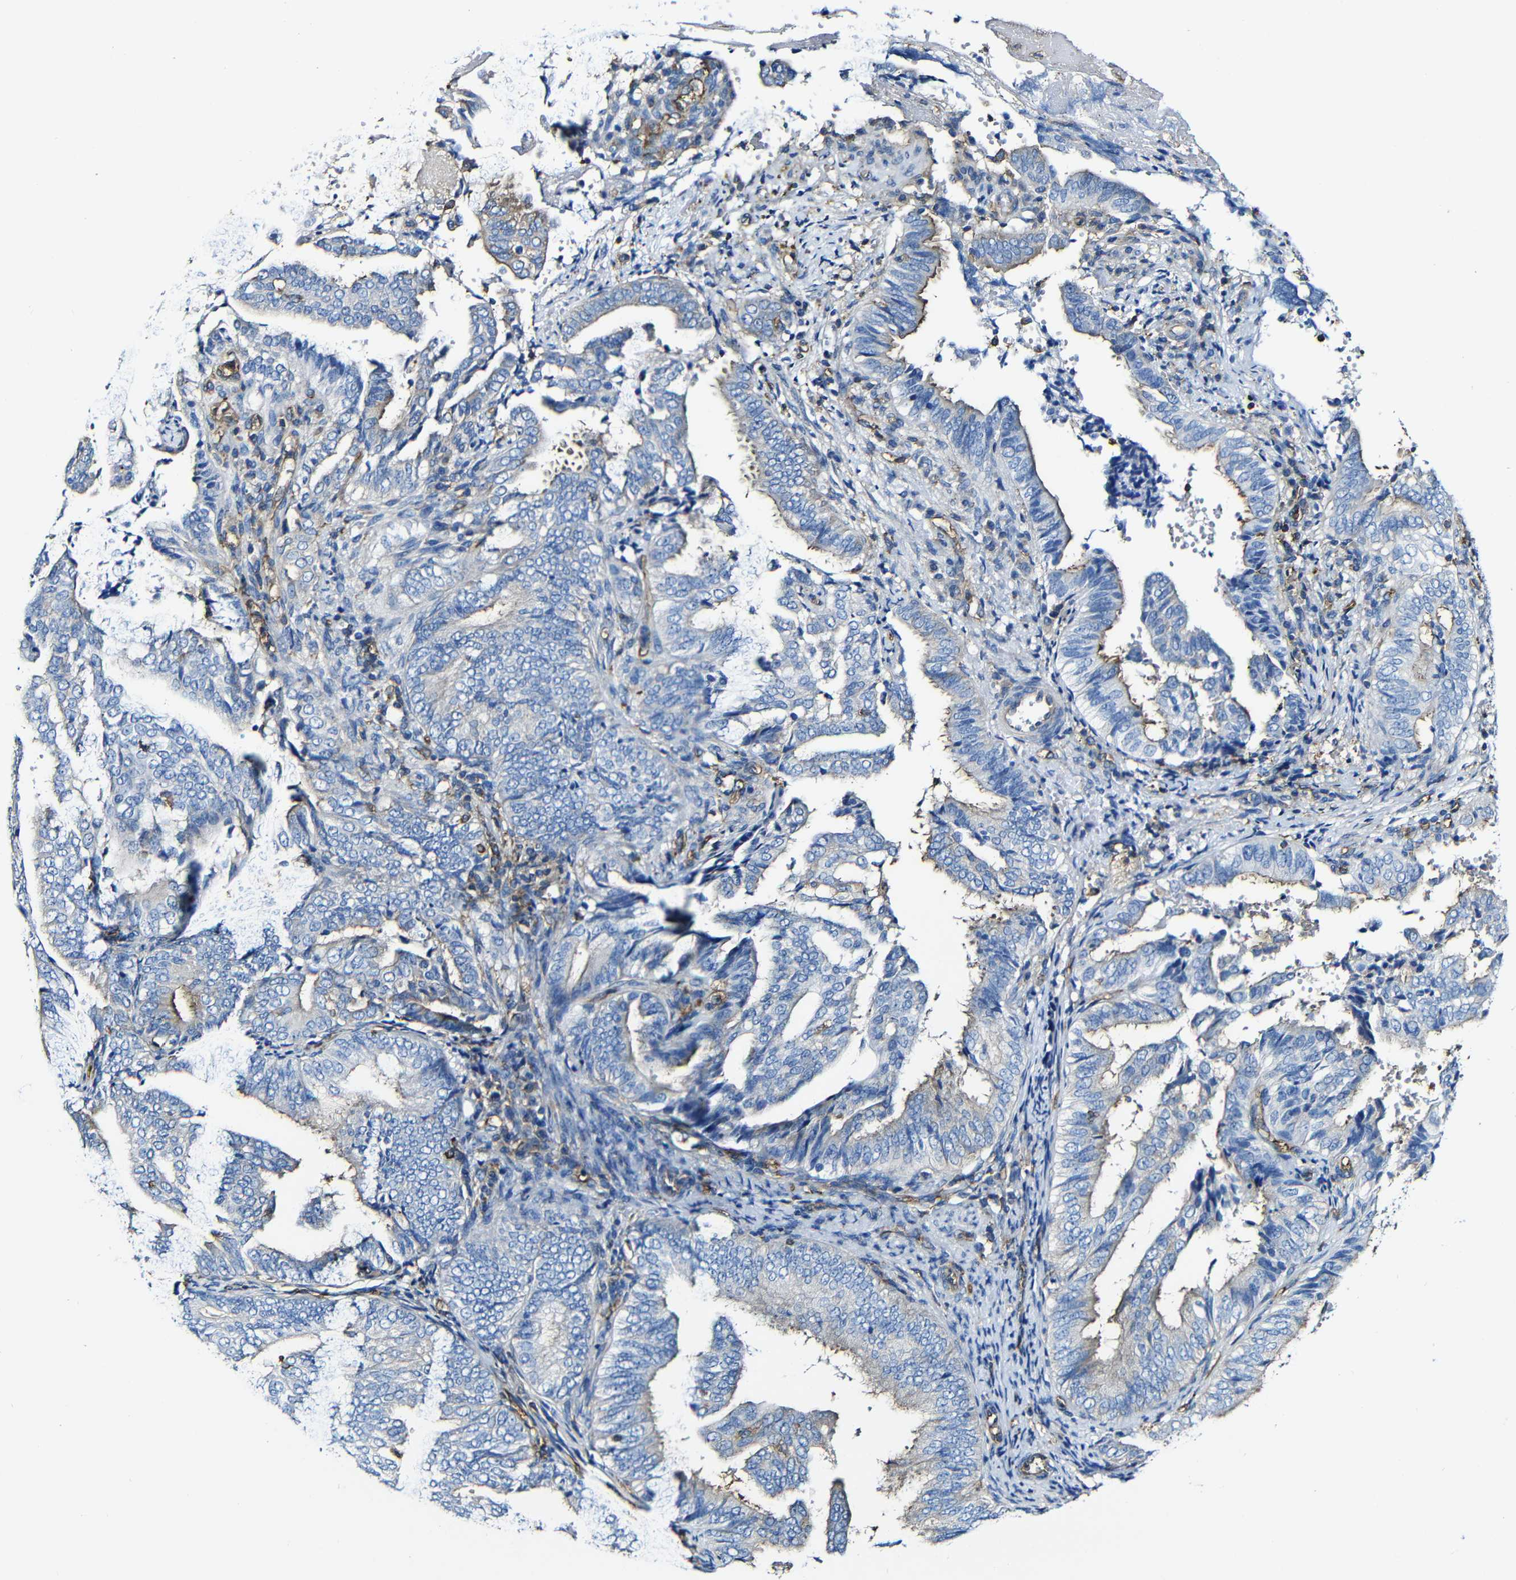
{"staining": {"intensity": "moderate", "quantity": "<25%", "location": "cytoplasmic/membranous"}, "tissue": "endometrial cancer", "cell_type": "Tumor cells", "image_type": "cancer", "snomed": [{"axis": "morphology", "description": "Adenocarcinoma, NOS"}, {"axis": "topography", "description": "Endometrium"}], "caption": "Adenocarcinoma (endometrial) tissue demonstrates moderate cytoplasmic/membranous staining in approximately <25% of tumor cells", "gene": "MSN", "patient": {"sex": "female", "age": 58}}